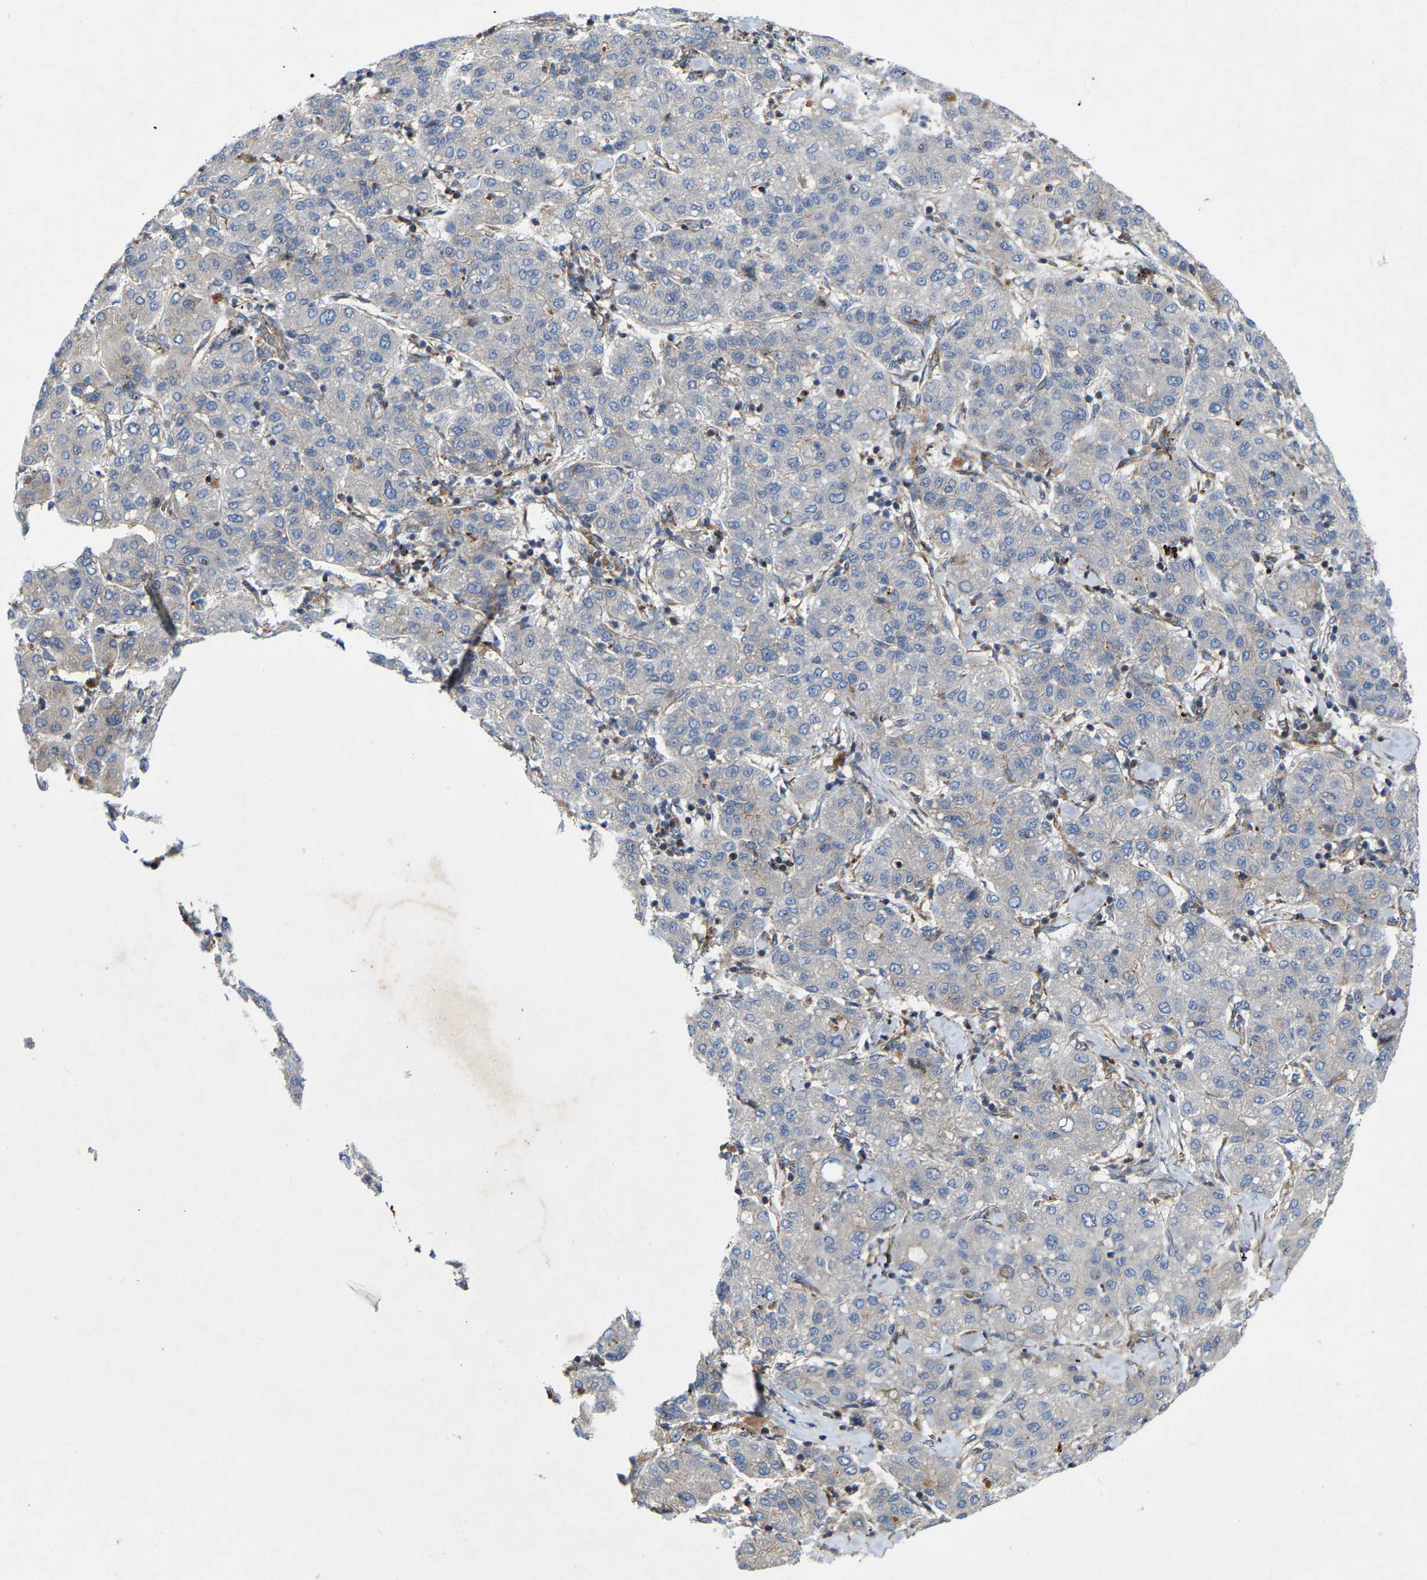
{"staining": {"intensity": "negative", "quantity": "none", "location": "none"}, "tissue": "liver cancer", "cell_type": "Tumor cells", "image_type": "cancer", "snomed": [{"axis": "morphology", "description": "Carcinoma, Hepatocellular, NOS"}, {"axis": "topography", "description": "Liver"}], "caption": "Hepatocellular carcinoma (liver) was stained to show a protein in brown. There is no significant positivity in tumor cells.", "gene": "TOR1B", "patient": {"sex": "male", "age": 65}}